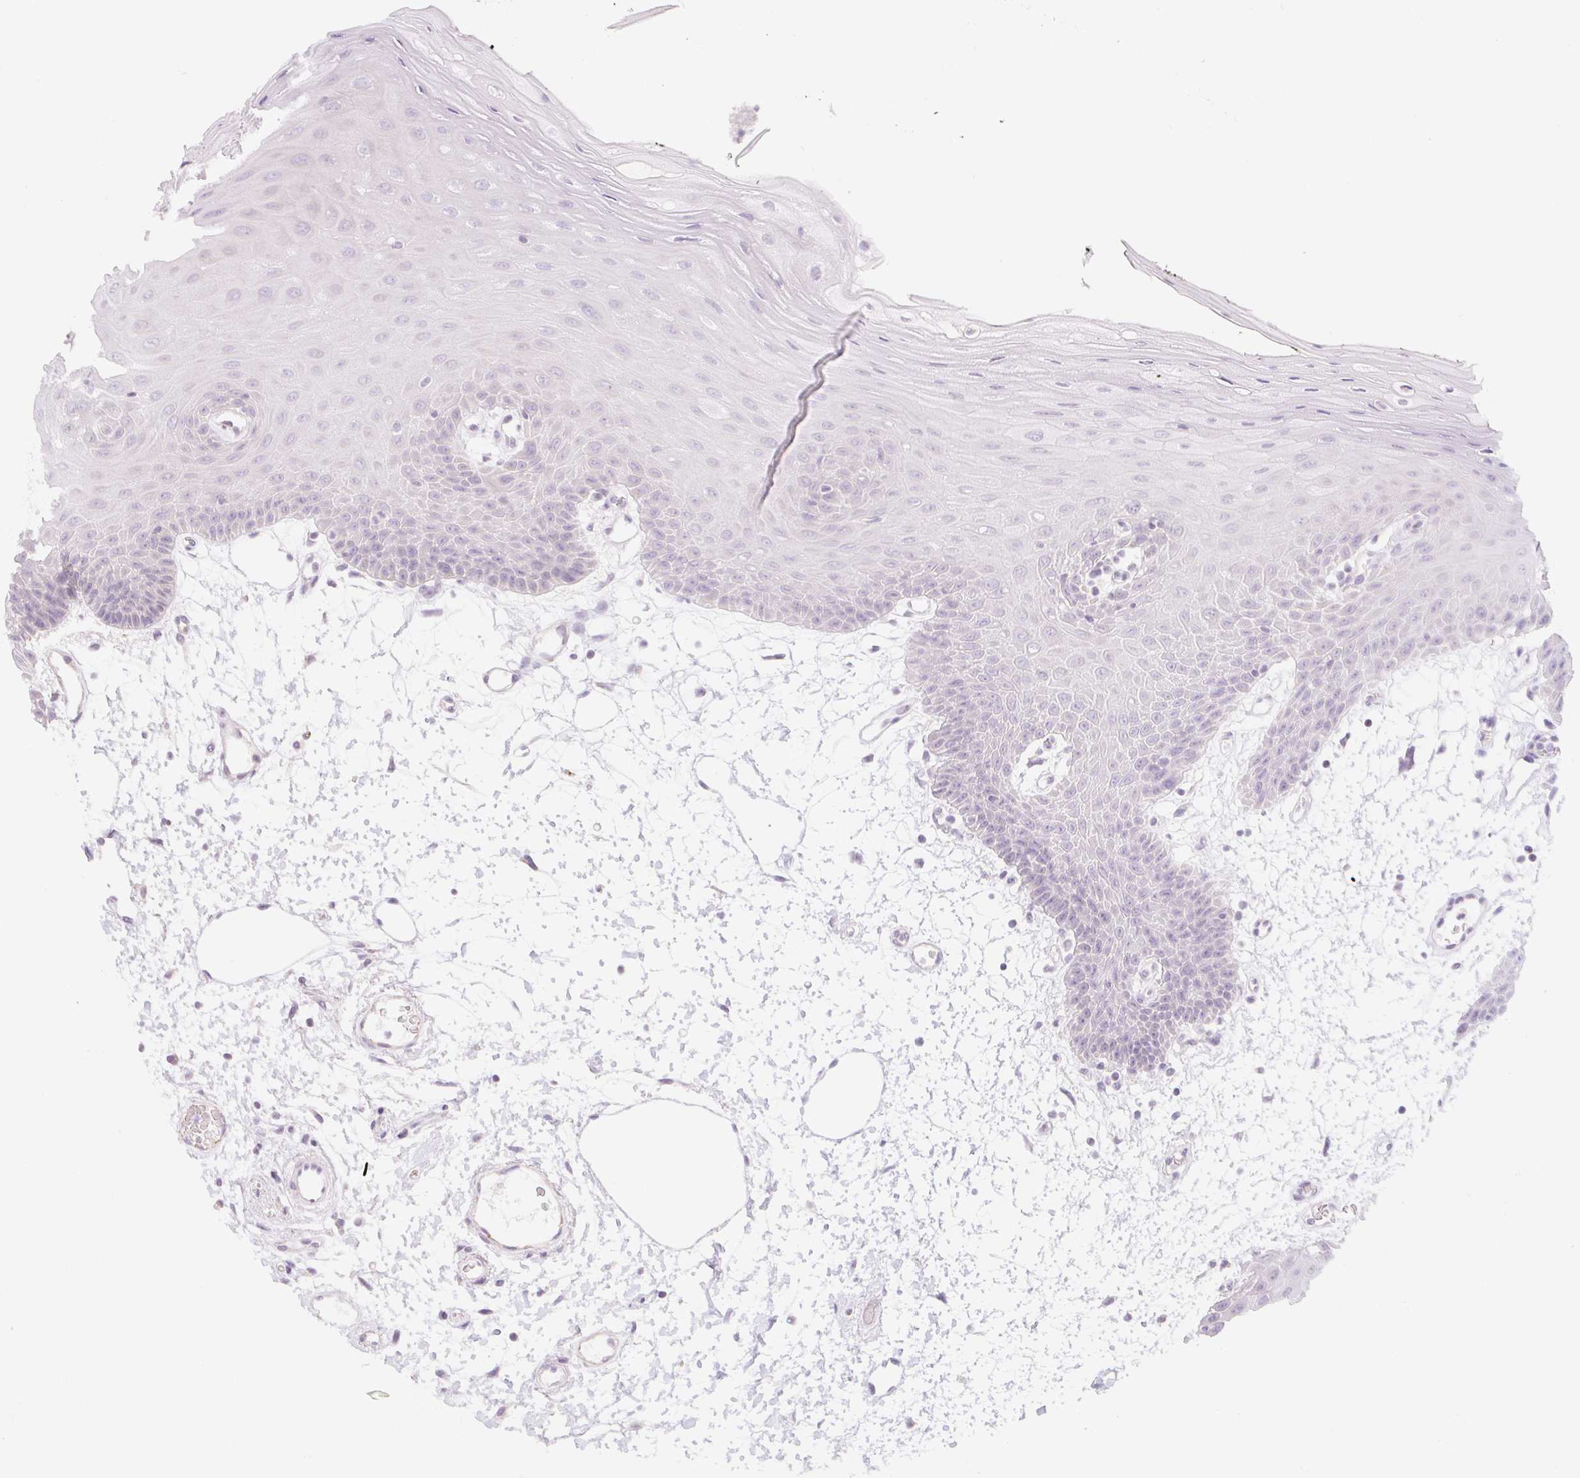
{"staining": {"intensity": "negative", "quantity": "none", "location": "none"}, "tissue": "oral mucosa", "cell_type": "Squamous epithelial cells", "image_type": "normal", "snomed": [{"axis": "morphology", "description": "Normal tissue, NOS"}, {"axis": "topography", "description": "Oral tissue"}], "caption": "Image shows no protein expression in squamous epithelial cells of benign oral mucosa. The staining is performed using DAB brown chromogen with nuclei counter-stained in using hematoxylin.", "gene": "CASKIN1", "patient": {"sex": "female", "age": 59}}